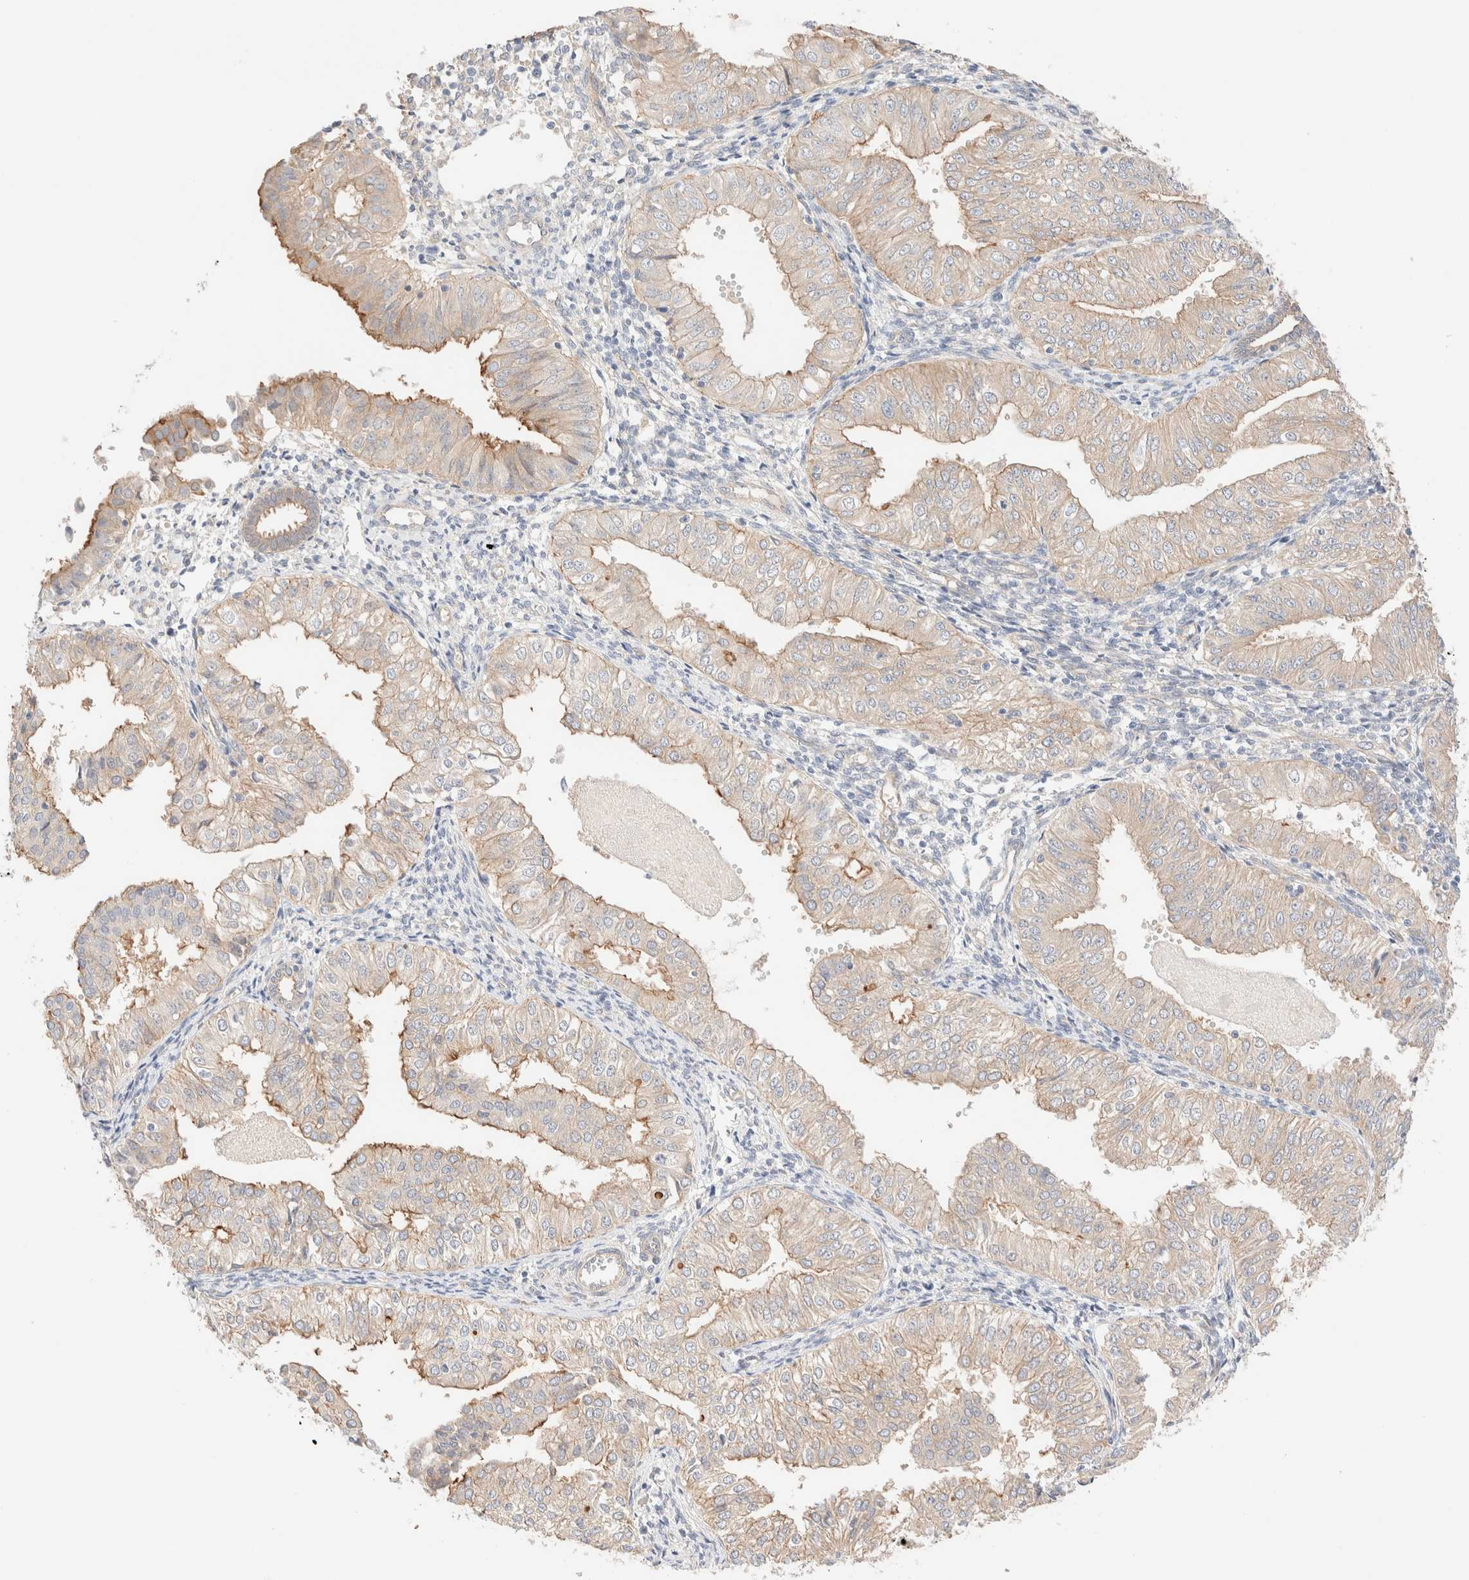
{"staining": {"intensity": "moderate", "quantity": "<25%", "location": "cytoplasmic/membranous"}, "tissue": "endometrial cancer", "cell_type": "Tumor cells", "image_type": "cancer", "snomed": [{"axis": "morphology", "description": "Normal tissue, NOS"}, {"axis": "morphology", "description": "Adenocarcinoma, NOS"}, {"axis": "topography", "description": "Endometrium"}], "caption": "Endometrial cancer (adenocarcinoma) tissue reveals moderate cytoplasmic/membranous staining in approximately <25% of tumor cells, visualized by immunohistochemistry. The staining was performed using DAB (3,3'-diaminobenzidine), with brown indicating positive protein expression. Nuclei are stained blue with hematoxylin.", "gene": "NIBAN2", "patient": {"sex": "female", "age": 53}}